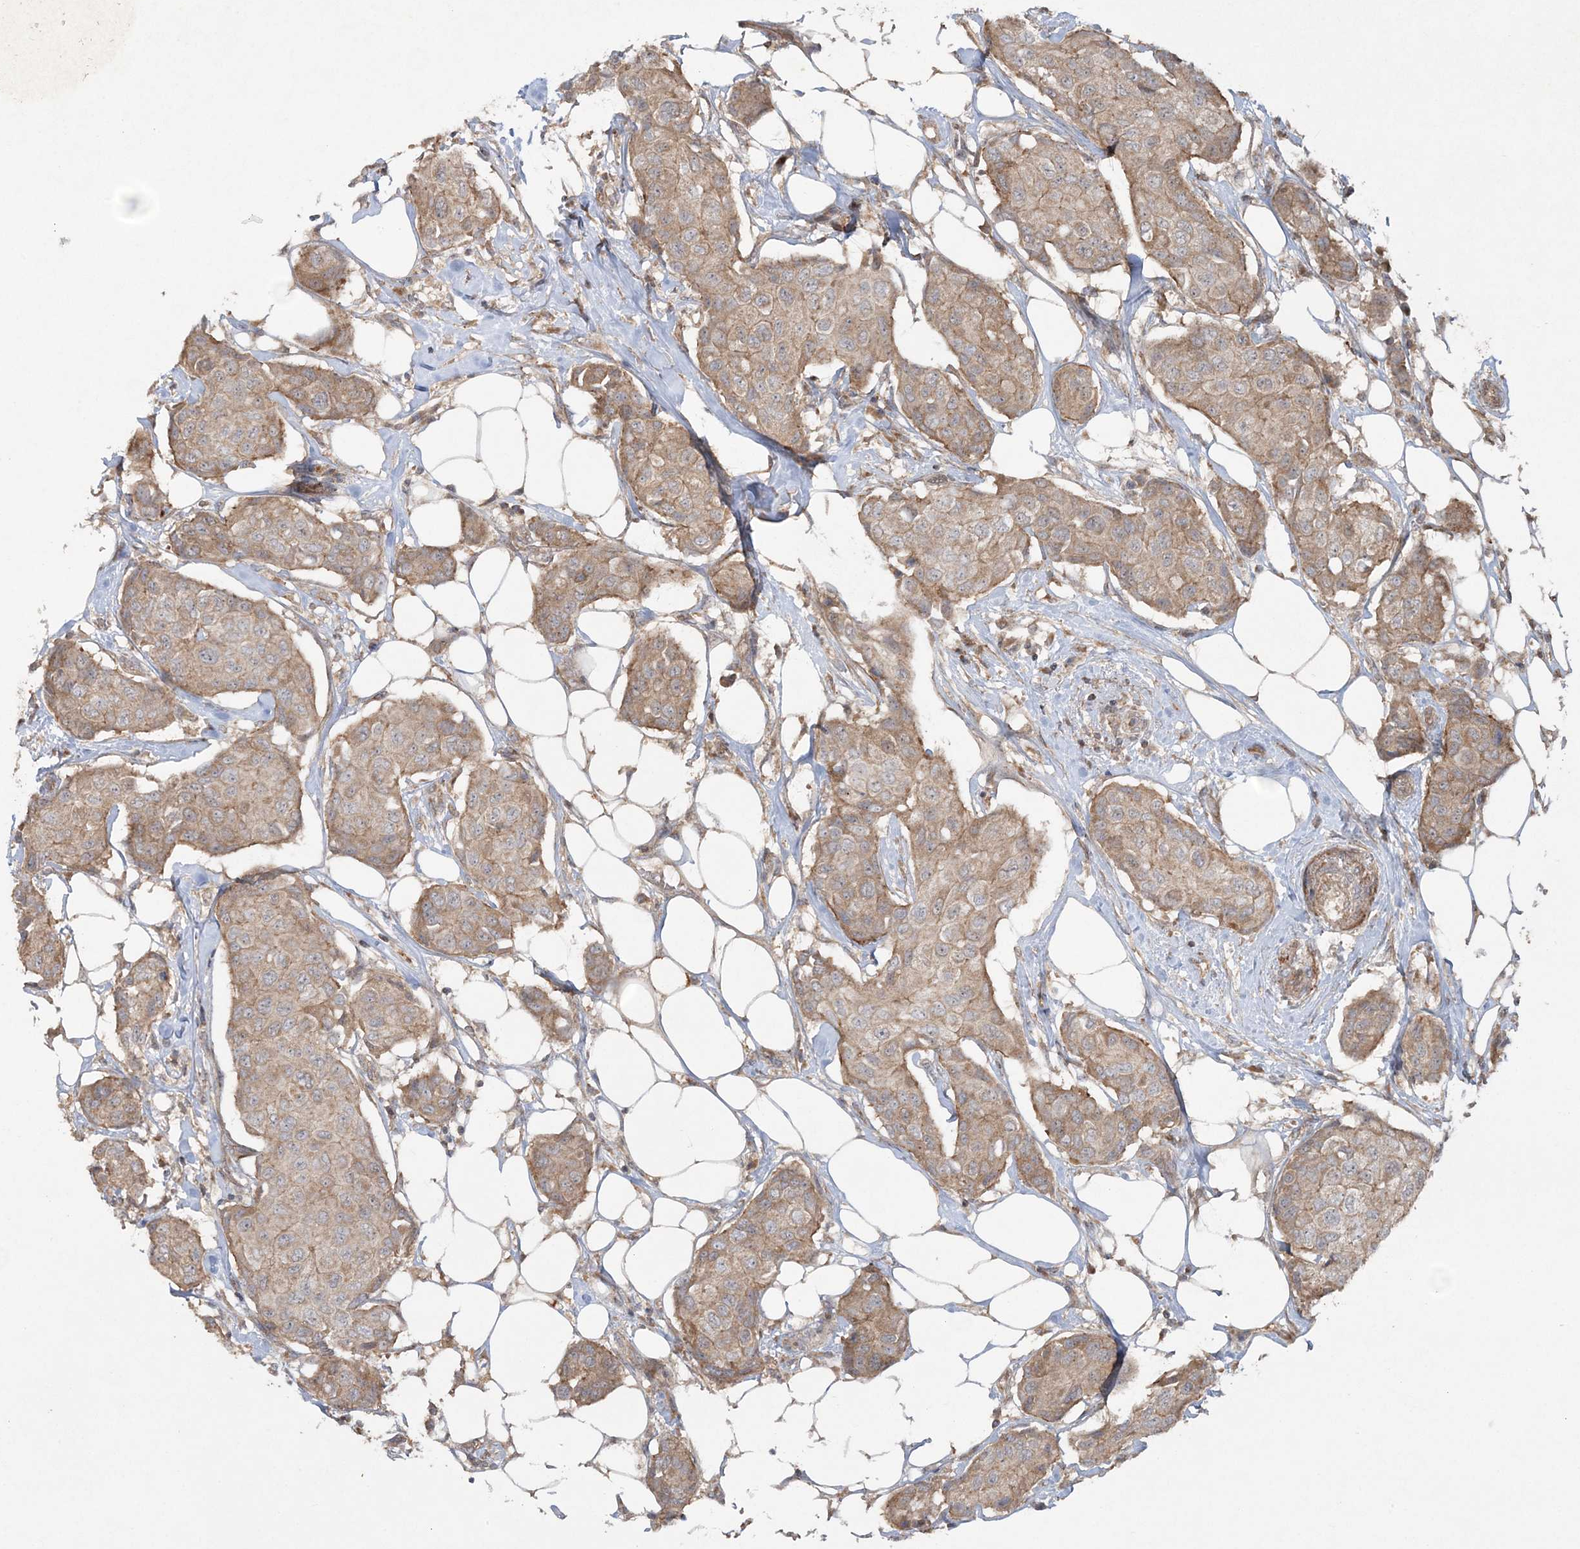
{"staining": {"intensity": "moderate", "quantity": ">75%", "location": "cytoplasmic/membranous"}, "tissue": "breast cancer", "cell_type": "Tumor cells", "image_type": "cancer", "snomed": [{"axis": "morphology", "description": "Duct carcinoma"}, {"axis": "topography", "description": "Breast"}], "caption": "An IHC micrograph of neoplastic tissue is shown. Protein staining in brown highlights moderate cytoplasmic/membranous positivity in breast invasive ductal carcinoma within tumor cells.", "gene": "MOCS2", "patient": {"sex": "female", "age": 80}}